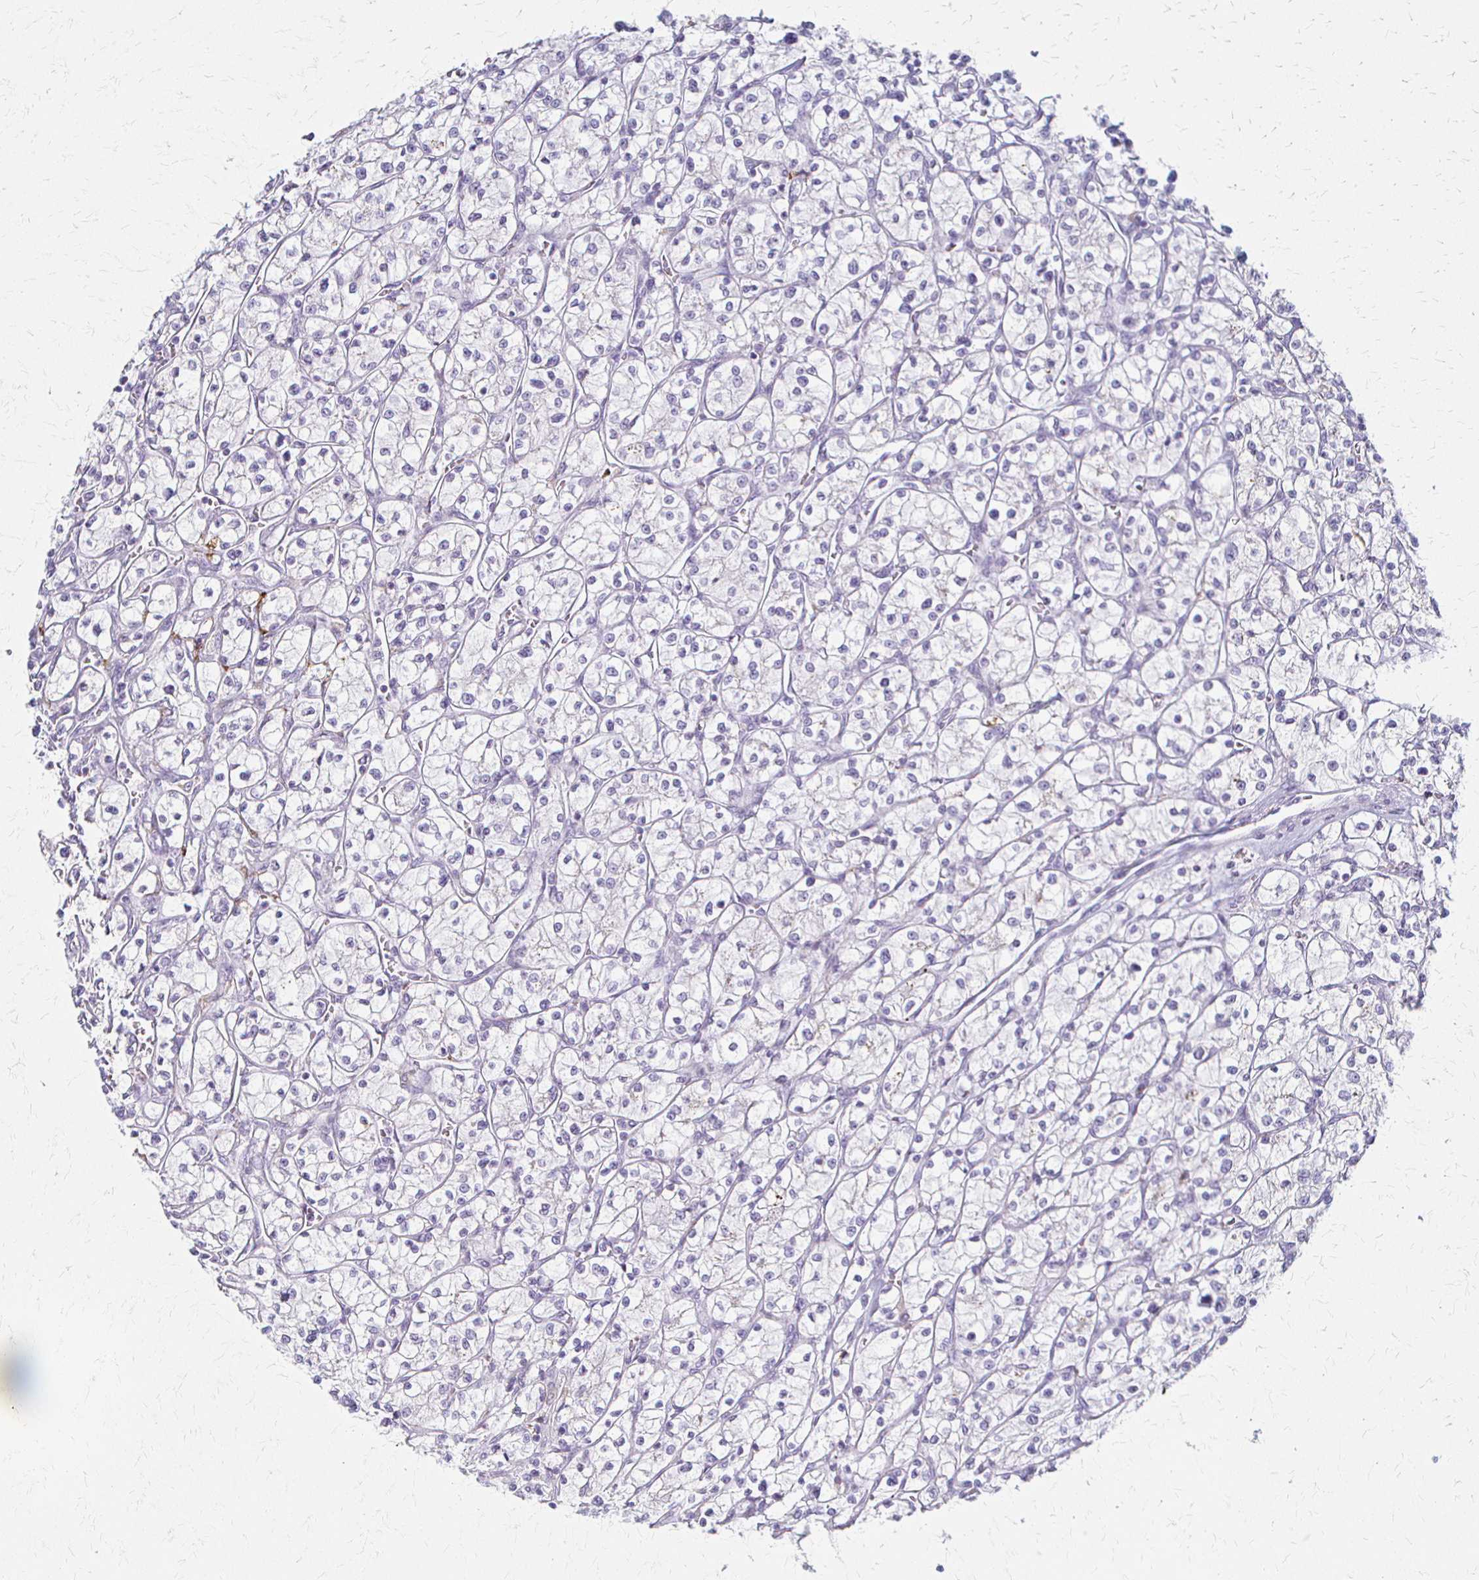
{"staining": {"intensity": "negative", "quantity": "none", "location": "none"}, "tissue": "renal cancer", "cell_type": "Tumor cells", "image_type": "cancer", "snomed": [{"axis": "morphology", "description": "Adenocarcinoma, NOS"}, {"axis": "topography", "description": "Kidney"}], "caption": "Immunohistochemical staining of adenocarcinoma (renal) demonstrates no significant expression in tumor cells. (Stains: DAB (3,3'-diaminobenzidine) IHC with hematoxylin counter stain, Microscopy: brightfield microscopy at high magnification).", "gene": "ACP5", "patient": {"sex": "female", "age": 64}}